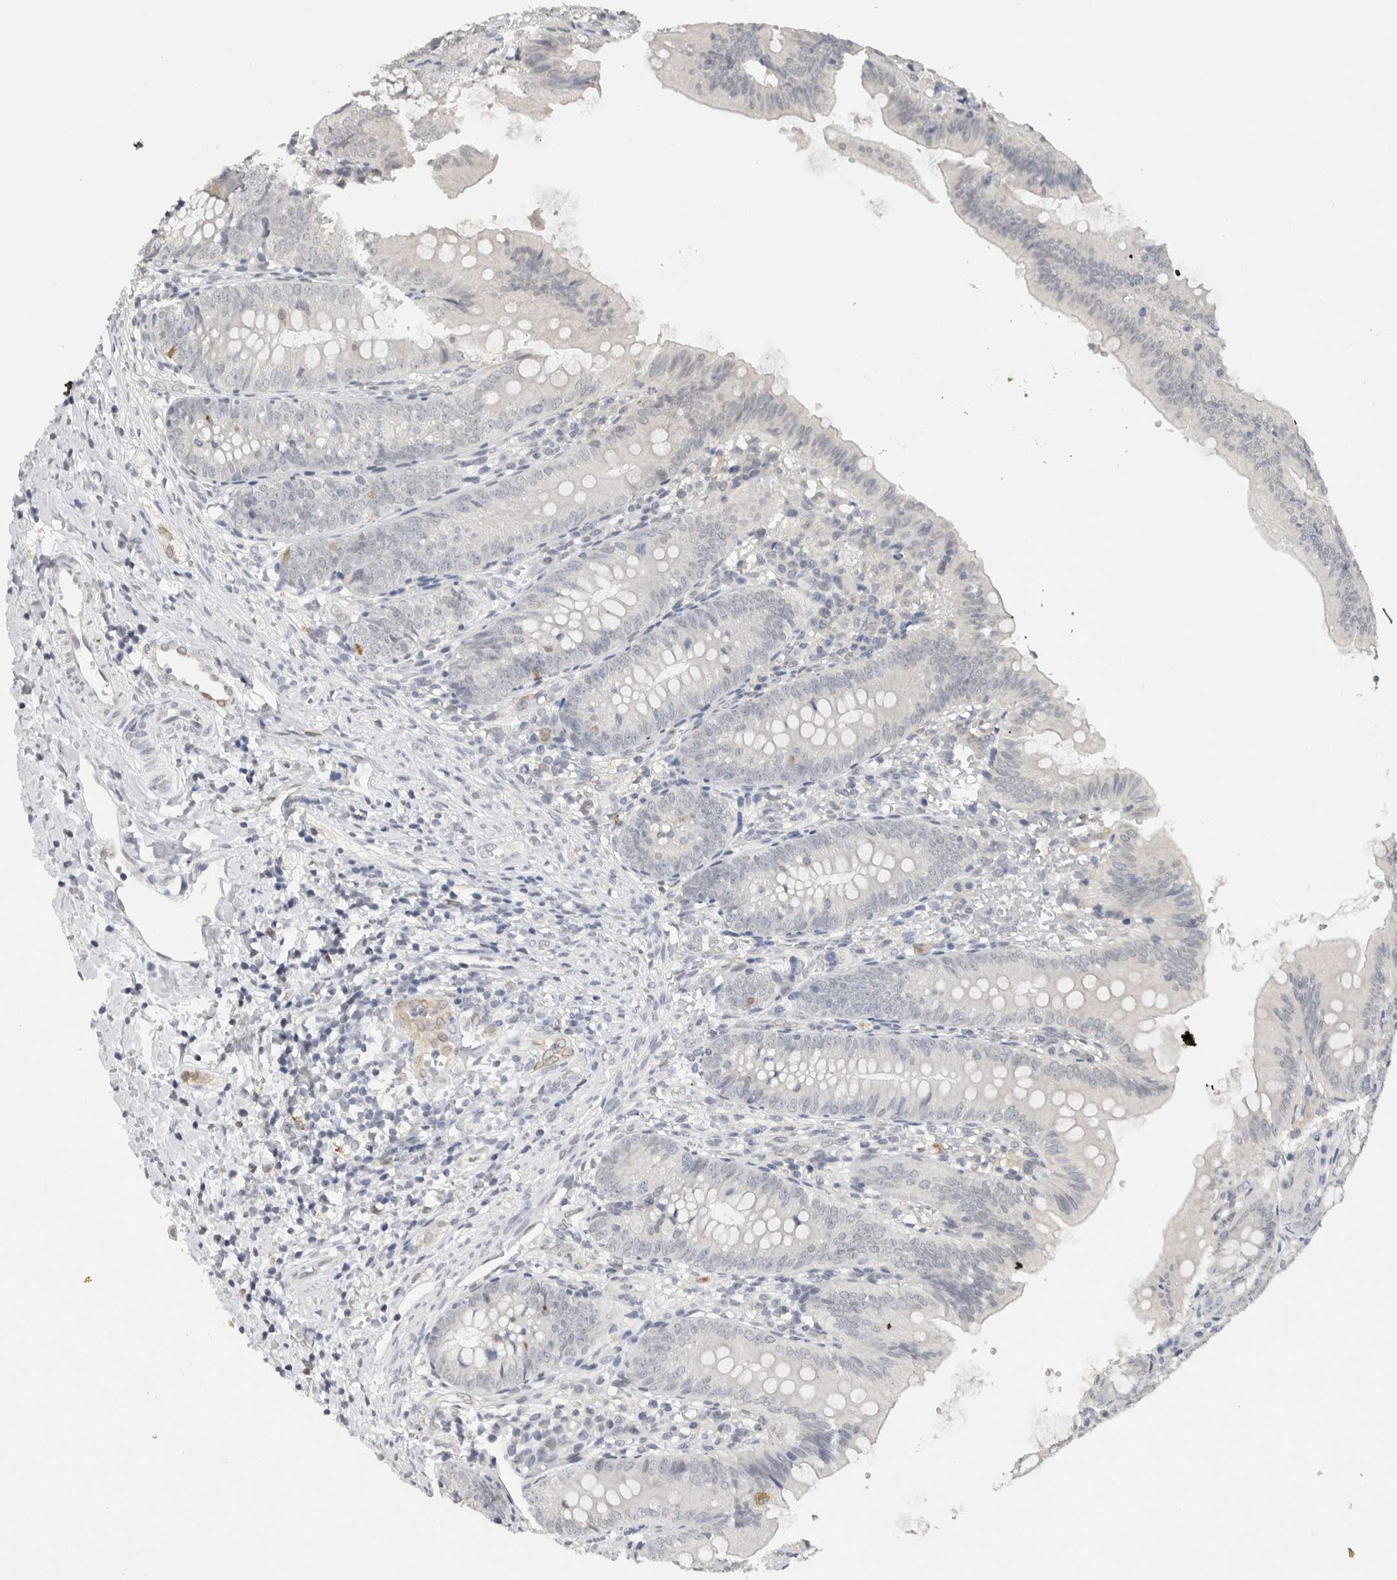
{"staining": {"intensity": "negative", "quantity": "none", "location": "none"}, "tissue": "appendix", "cell_type": "Glandular cells", "image_type": "normal", "snomed": [{"axis": "morphology", "description": "Normal tissue, NOS"}, {"axis": "topography", "description": "Appendix"}], "caption": "This is a micrograph of immunohistochemistry staining of normal appendix, which shows no expression in glandular cells. The staining is performed using DAB (3,3'-diaminobenzidine) brown chromogen with nuclei counter-stained in using hematoxylin.", "gene": "PRXL2A", "patient": {"sex": "male", "age": 1}}